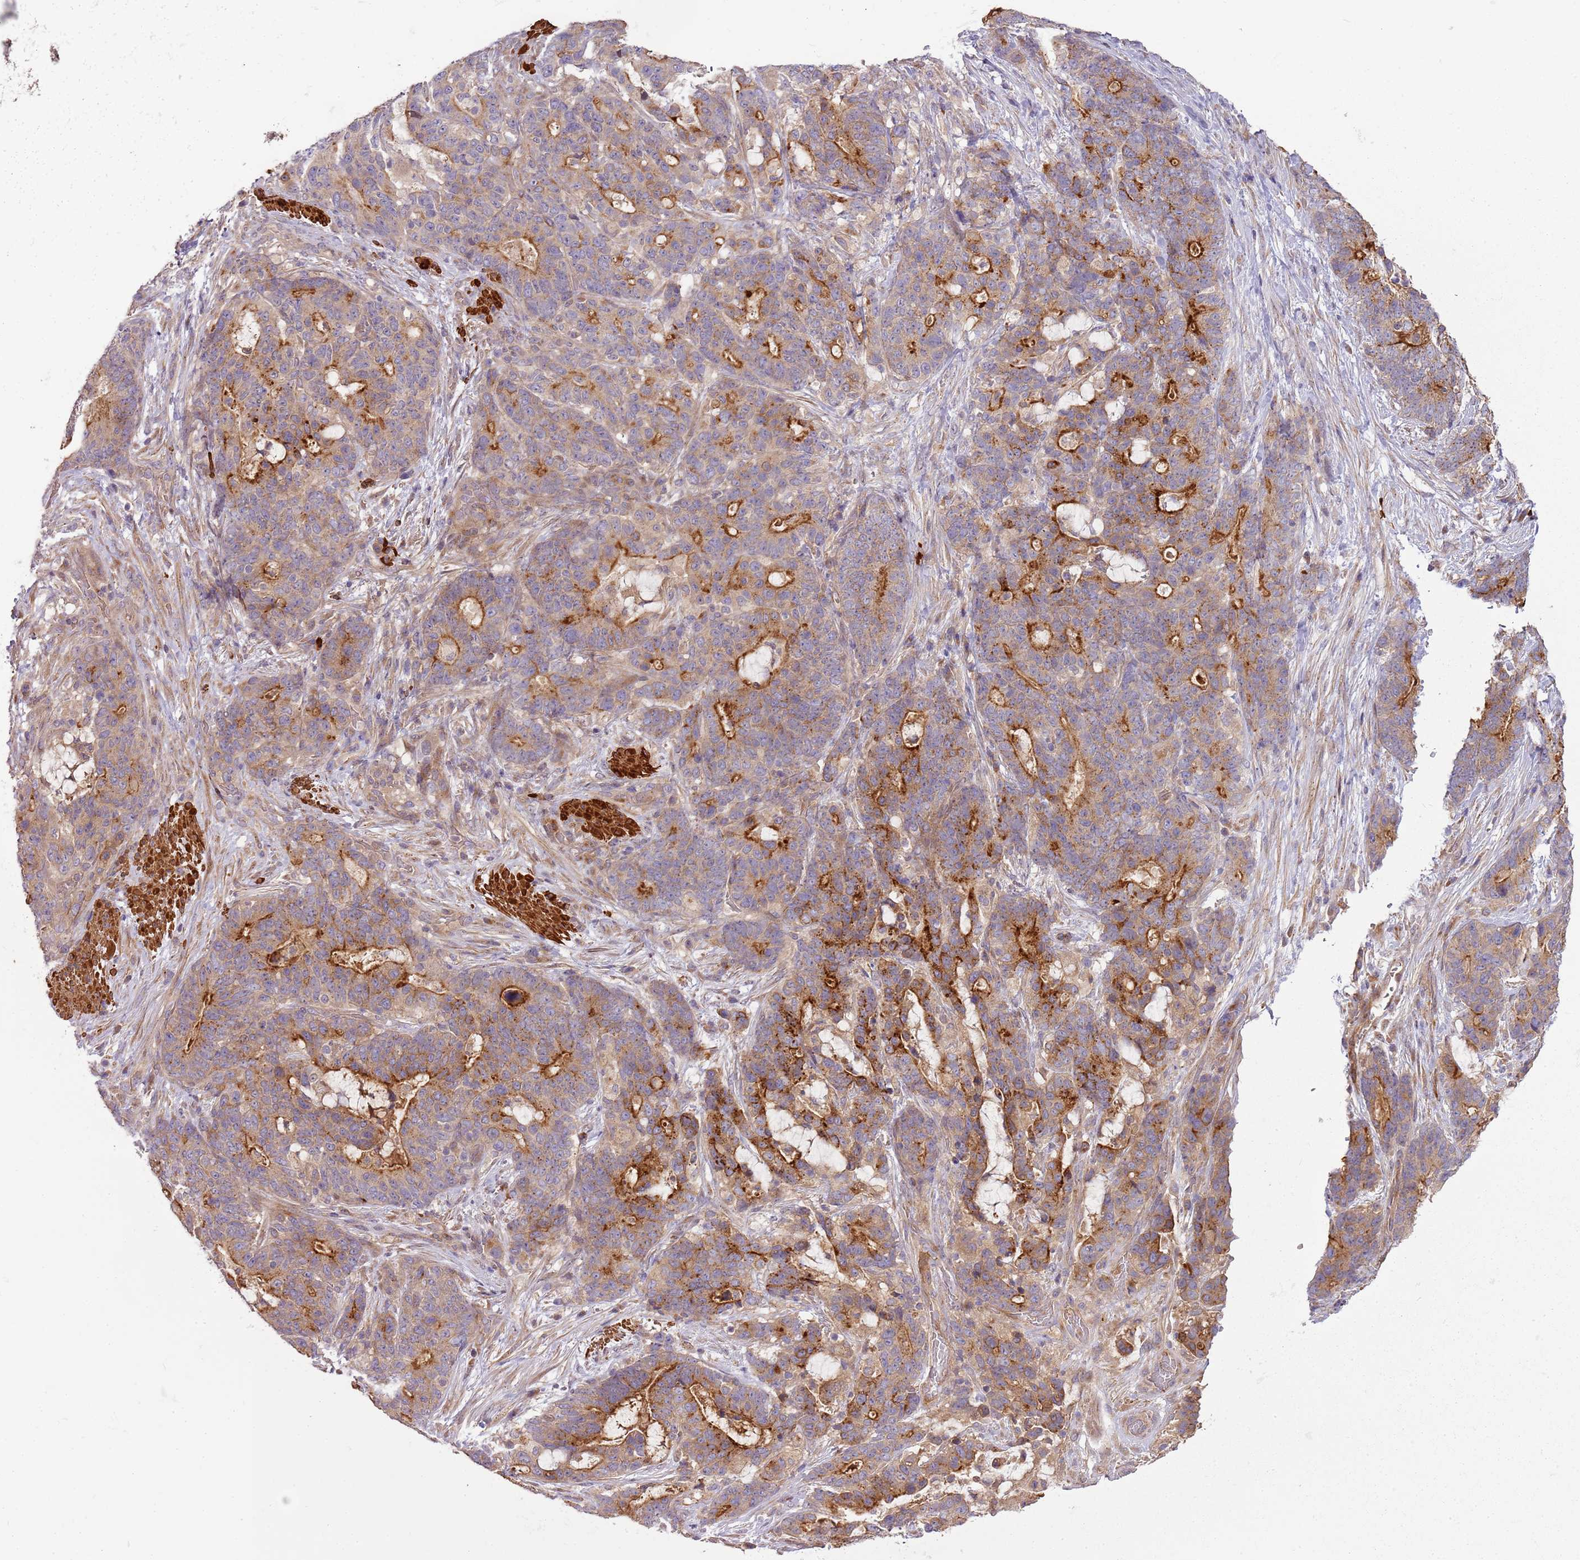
{"staining": {"intensity": "strong", "quantity": "<25%", "location": "cytoplasmic/membranous"}, "tissue": "stomach cancer", "cell_type": "Tumor cells", "image_type": "cancer", "snomed": [{"axis": "morphology", "description": "Normal tissue, NOS"}, {"axis": "morphology", "description": "Adenocarcinoma, NOS"}, {"axis": "topography", "description": "Stomach"}], "caption": "Strong cytoplasmic/membranous protein expression is appreciated in about <25% of tumor cells in adenocarcinoma (stomach).", "gene": "RNF128", "patient": {"sex": "female", "age": 64}}